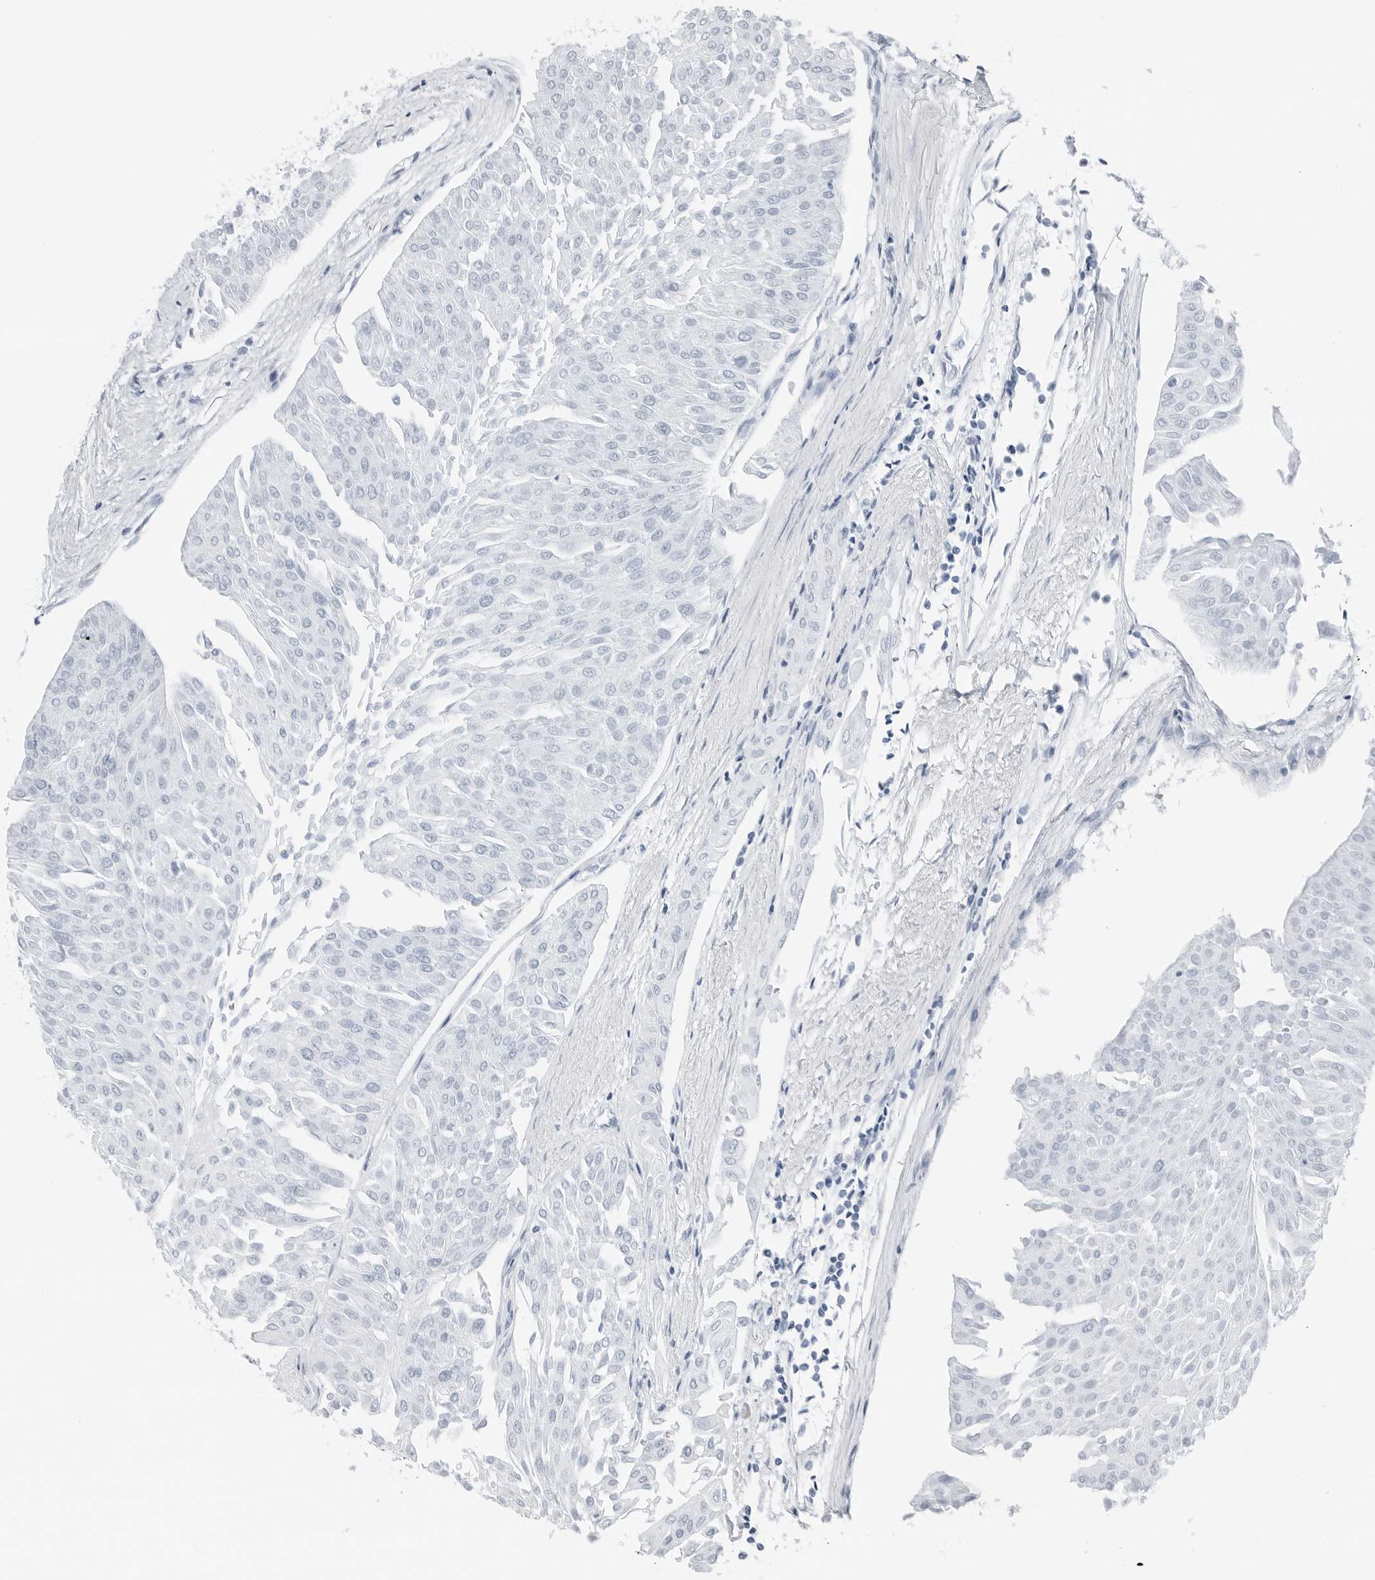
{"staining": {"intensity": "negative", "quantity": "none", "location": "none"}, "tissue": "urothelial cancer", "cell_type": "Tumor cells", "image_type": "cancer", "snomed": [{"axis": "morphology", "description": "Urothelial carcinoma, Low grade"}, {"axis": "topography", "description": "Urinary bladder"}], "caption": "Tumor cells show no significant expression in low-grade urothelial carcinoma.", "gene": "SLPI", "patient": {"sex": "male", "age": 67}}